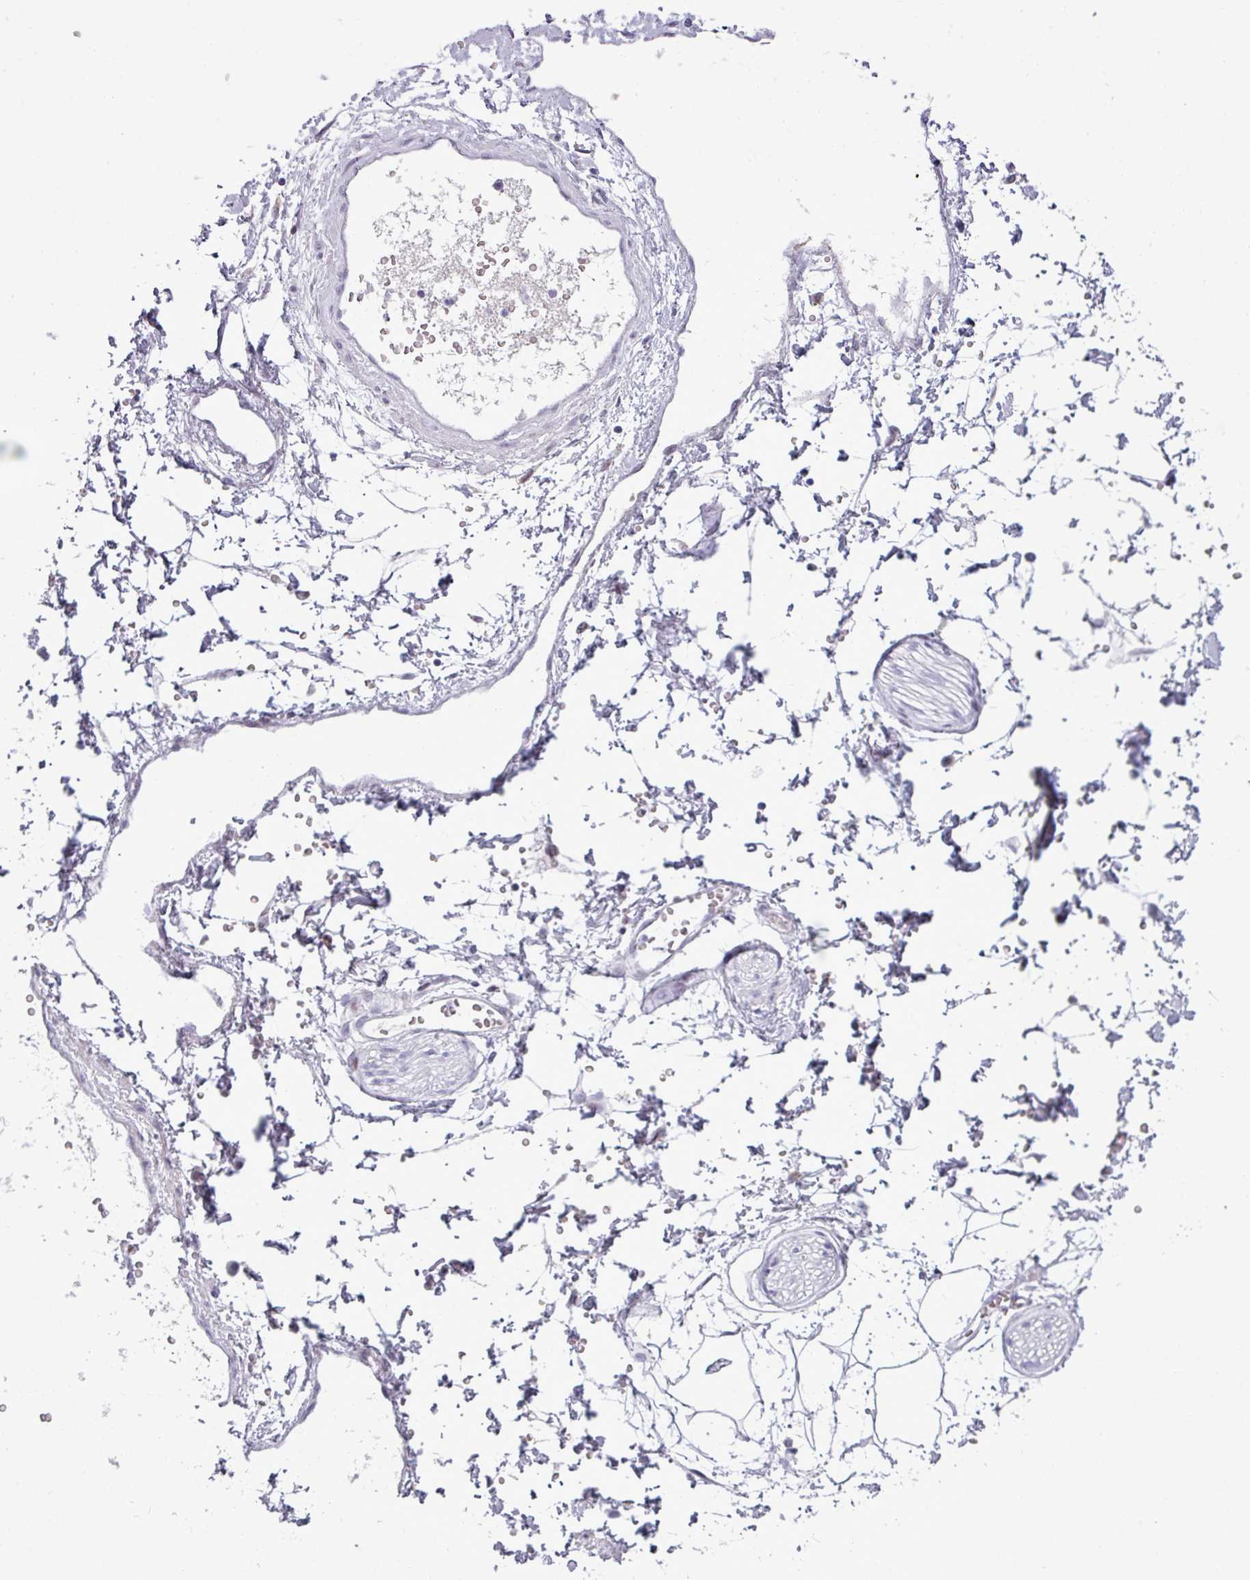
{"staining": {"intensity": "negative", "quantity": "none", "location": "none"}, "tissue": "adipose tissue", "cell_type": "Adipocytes", "image_type": "normal", "snomed": [{"axis": "morphology", "description": "Normal tissue, NOS"}, {"axis": "topography", "description": "Prostate"}, {"axis": "topography", "description": "Peripheral nerve tissue"}], "caption": "High magnification brightfield microscopy of normal adipose tissue stained with DAB (3,3'-diaminobenzidine) (brown) and counterstained with hematoxylin (blue): adipocytes show no significant staining.", "gene": "SLC66A2", "patient": {"sex": "male", "age": 55}}